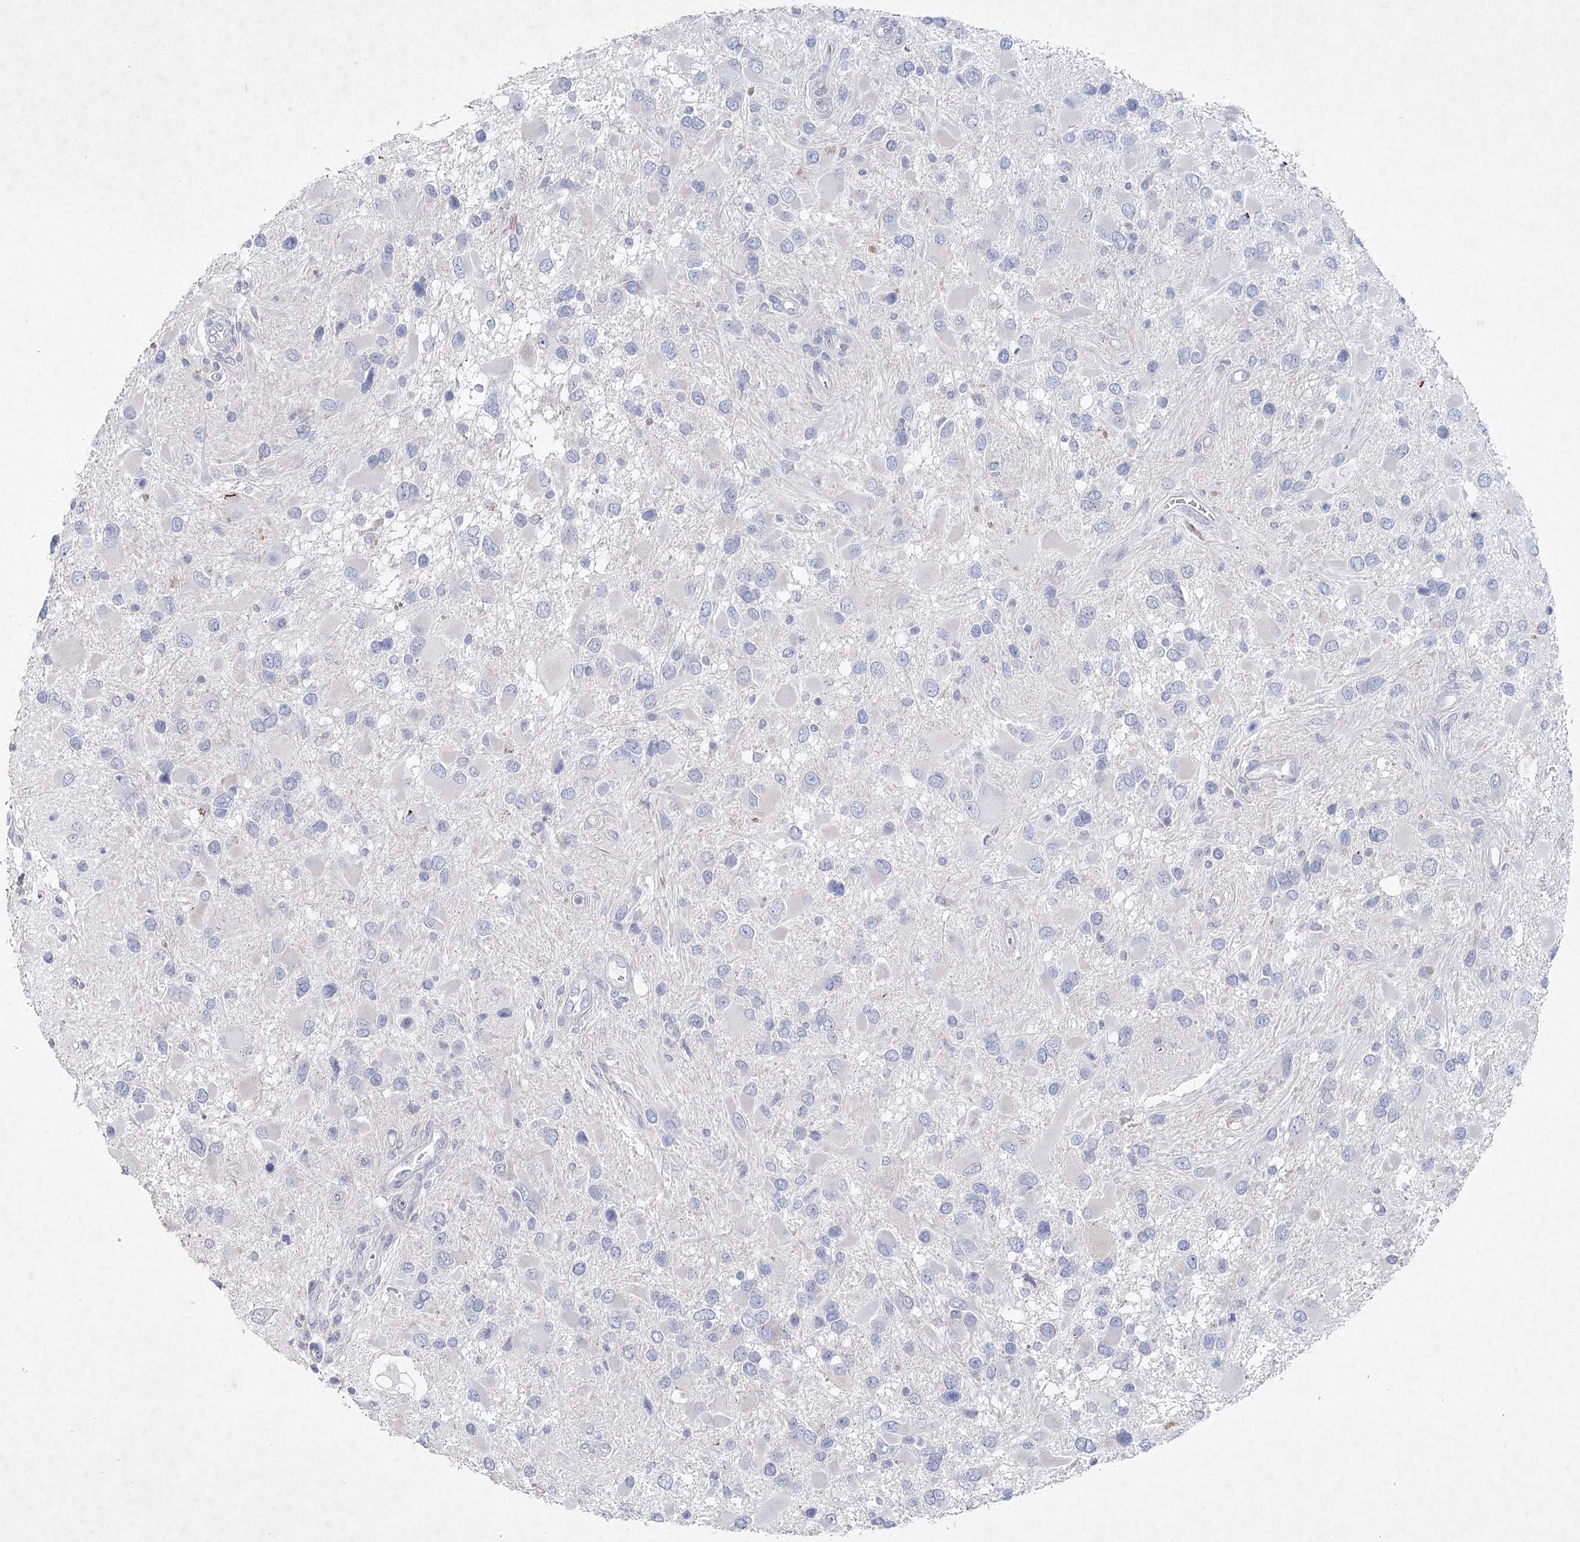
{"staining": {"intensity": "negative", "quantity": "none", "location": "none"}, "tissue": "glioma", "cell_type": "Tumor cells", "image_type": "cancer", "snomed": [{"axis": "morphology", "description": "Glioma, malignant, High grade"}, {"axis": "topography", "description": "Brain"}], "caption": "Photomicrograph shows no protein expression in tumor cells of glioma tissue.", "gene": "MAP3K13", "patient": {"sex": "male", "age": 53}}